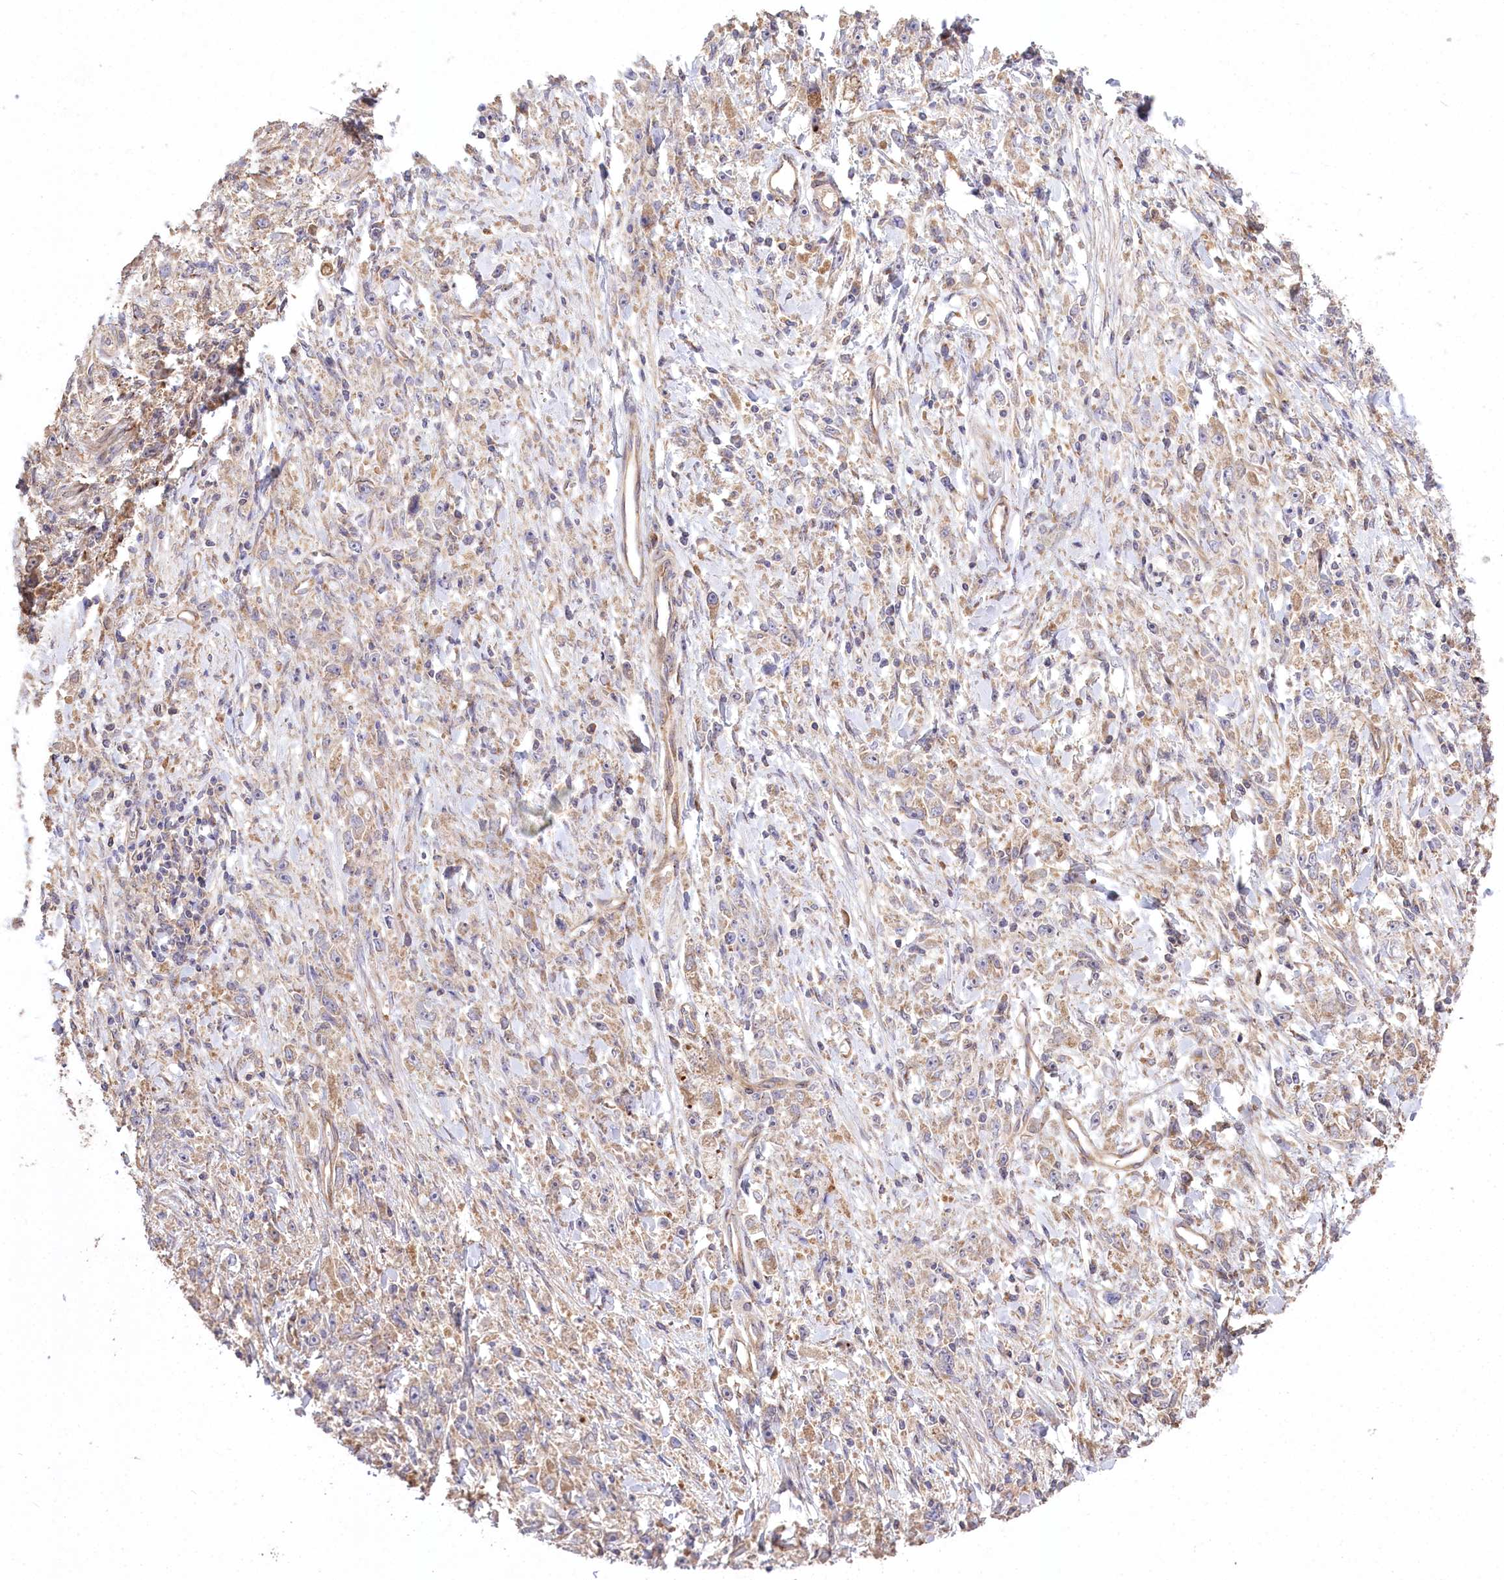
{"staining": {"intensity": "weak", "quantity": "<25%", "location": "cytoplasmic/membranous"}, "tissue": "stomach cancer", "cell_type": "Tumor cells", "image_type": "cancer", "snomed": [{"axis": "morphology", "description": "Adenocarcinoma, NOS"}, {"axis": "topography", "description": "Stomach"}], "caption": "DAB (3,3'-diaminobenzidine) immunohistochemical staining of stomach adenocarcinoma demonstrates no significant expression in tumor cells.", "gene": "PRSS53", "patient": {"sex": "female", "age": 59}}